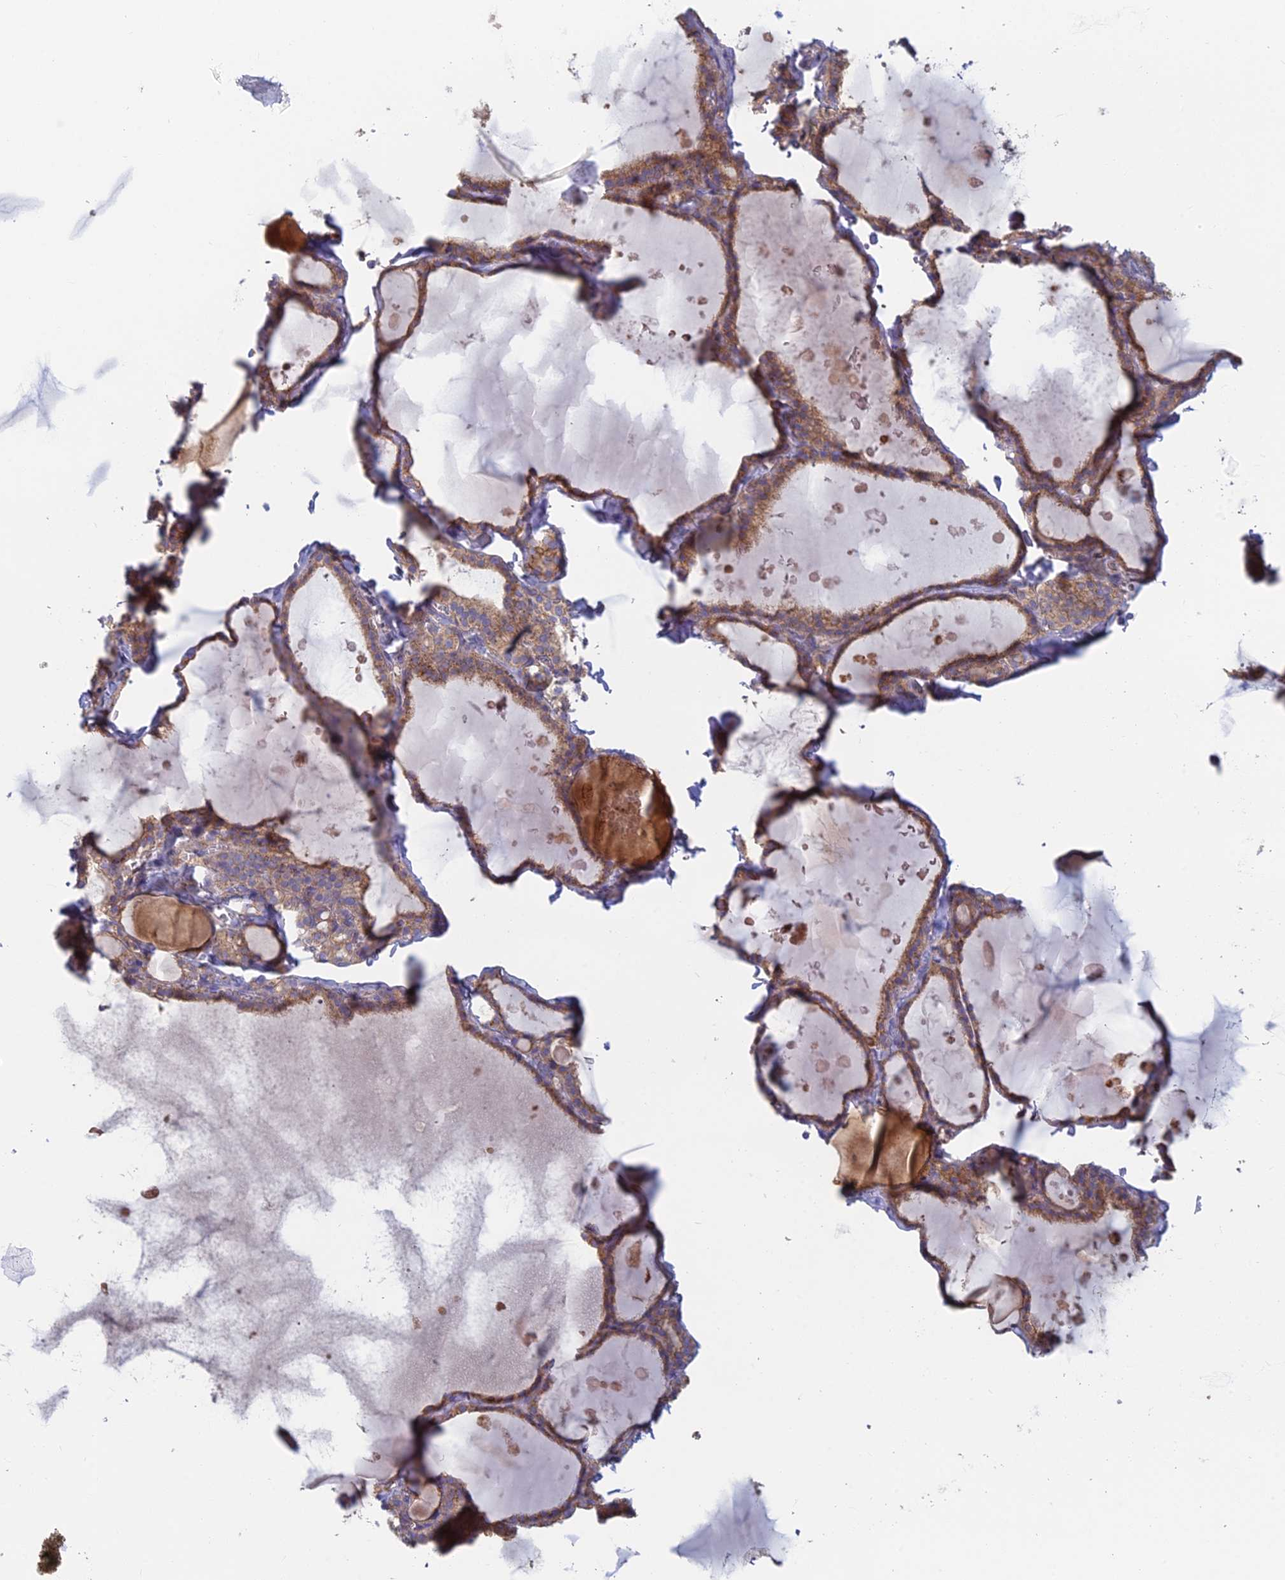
{"staining": {"intensity": "moderate", "quantity": ">75%", "location": "cytoplasmic/membranous"}, "tissue": "thyroid gland", "cell_type": "Glandular cells", "image_type": "normal", "snomed": [{"axis": "morphology", "description": "Normal tissue, NOS"}, {"axis": "topography", "description": "Thyroid gland"}], "caption": "IHC of unremarkable thyroid gland displays medium levels of moderate cytoplasmic/membranous staining in about >75% of glandular cells. (DAB (3,3'-diaminobenzidine) = brown stain, brightfield microscopy at high magnification).", "gene": "IFTAP", "patient": {"sex": "male", "age": 56}}